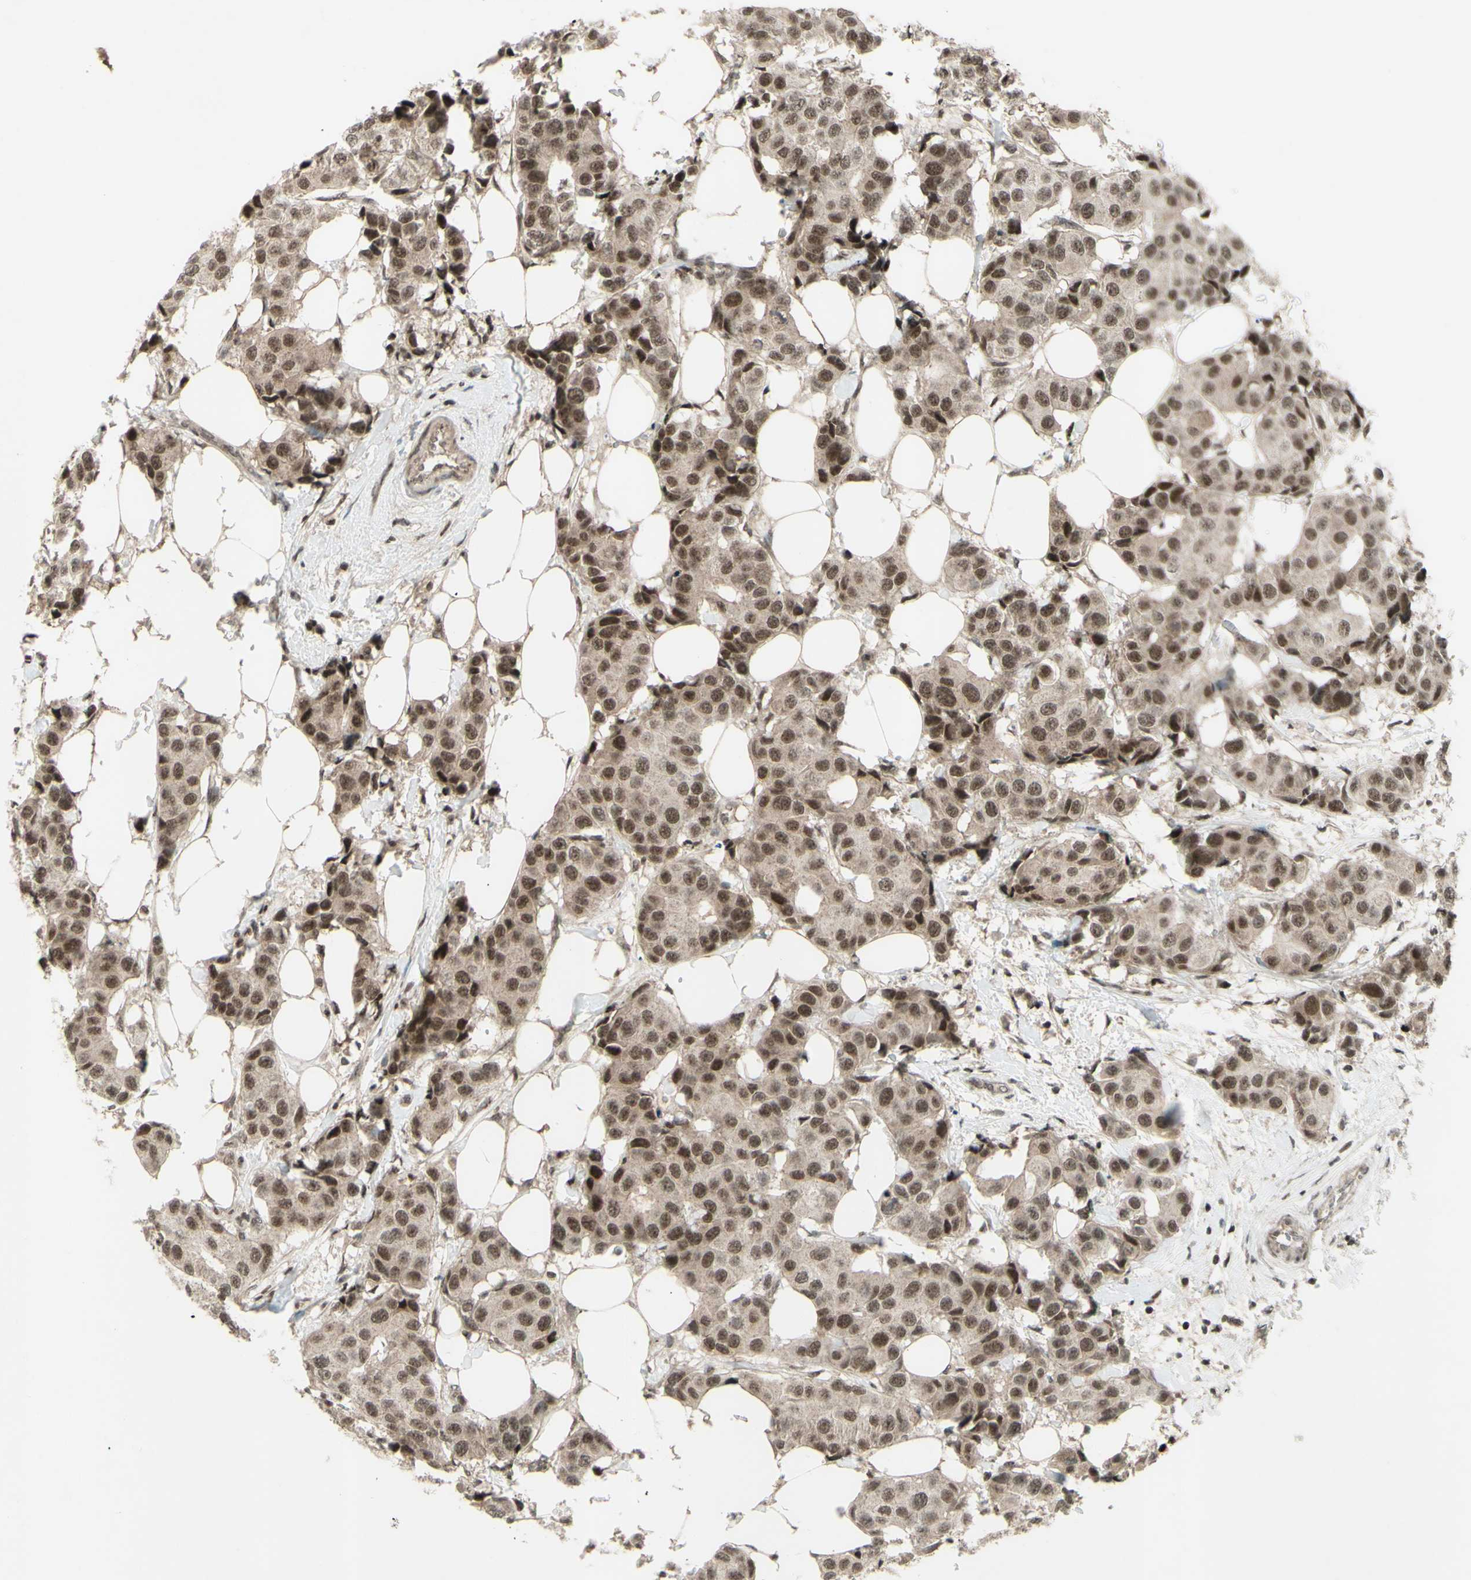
{"staining": {"intensity": "moderate", "quantity": ">75%", "location": "cytoplasmic/membranous,nuclear"}, "tissue": "breast cancer", "cell_type": "Tumor cells", "image_type": "cancer", "snomed": [{"axis": "morphology", "description": "Normal tissue, NOS"}, {"axis": "morphology", "description": "Duct carcinoma"}, {"axis": "topography", "description": "Breast"}], "caption": "This is an image of immunohistochemistry (IHC) staining of breast invasive ductal carcinoma, which shows moderate positivity in the cytoplasmic/membranous and nuclear of tumor cells.", "gene": "SNW1", "patient": {"sex": "female", "age": 39}}